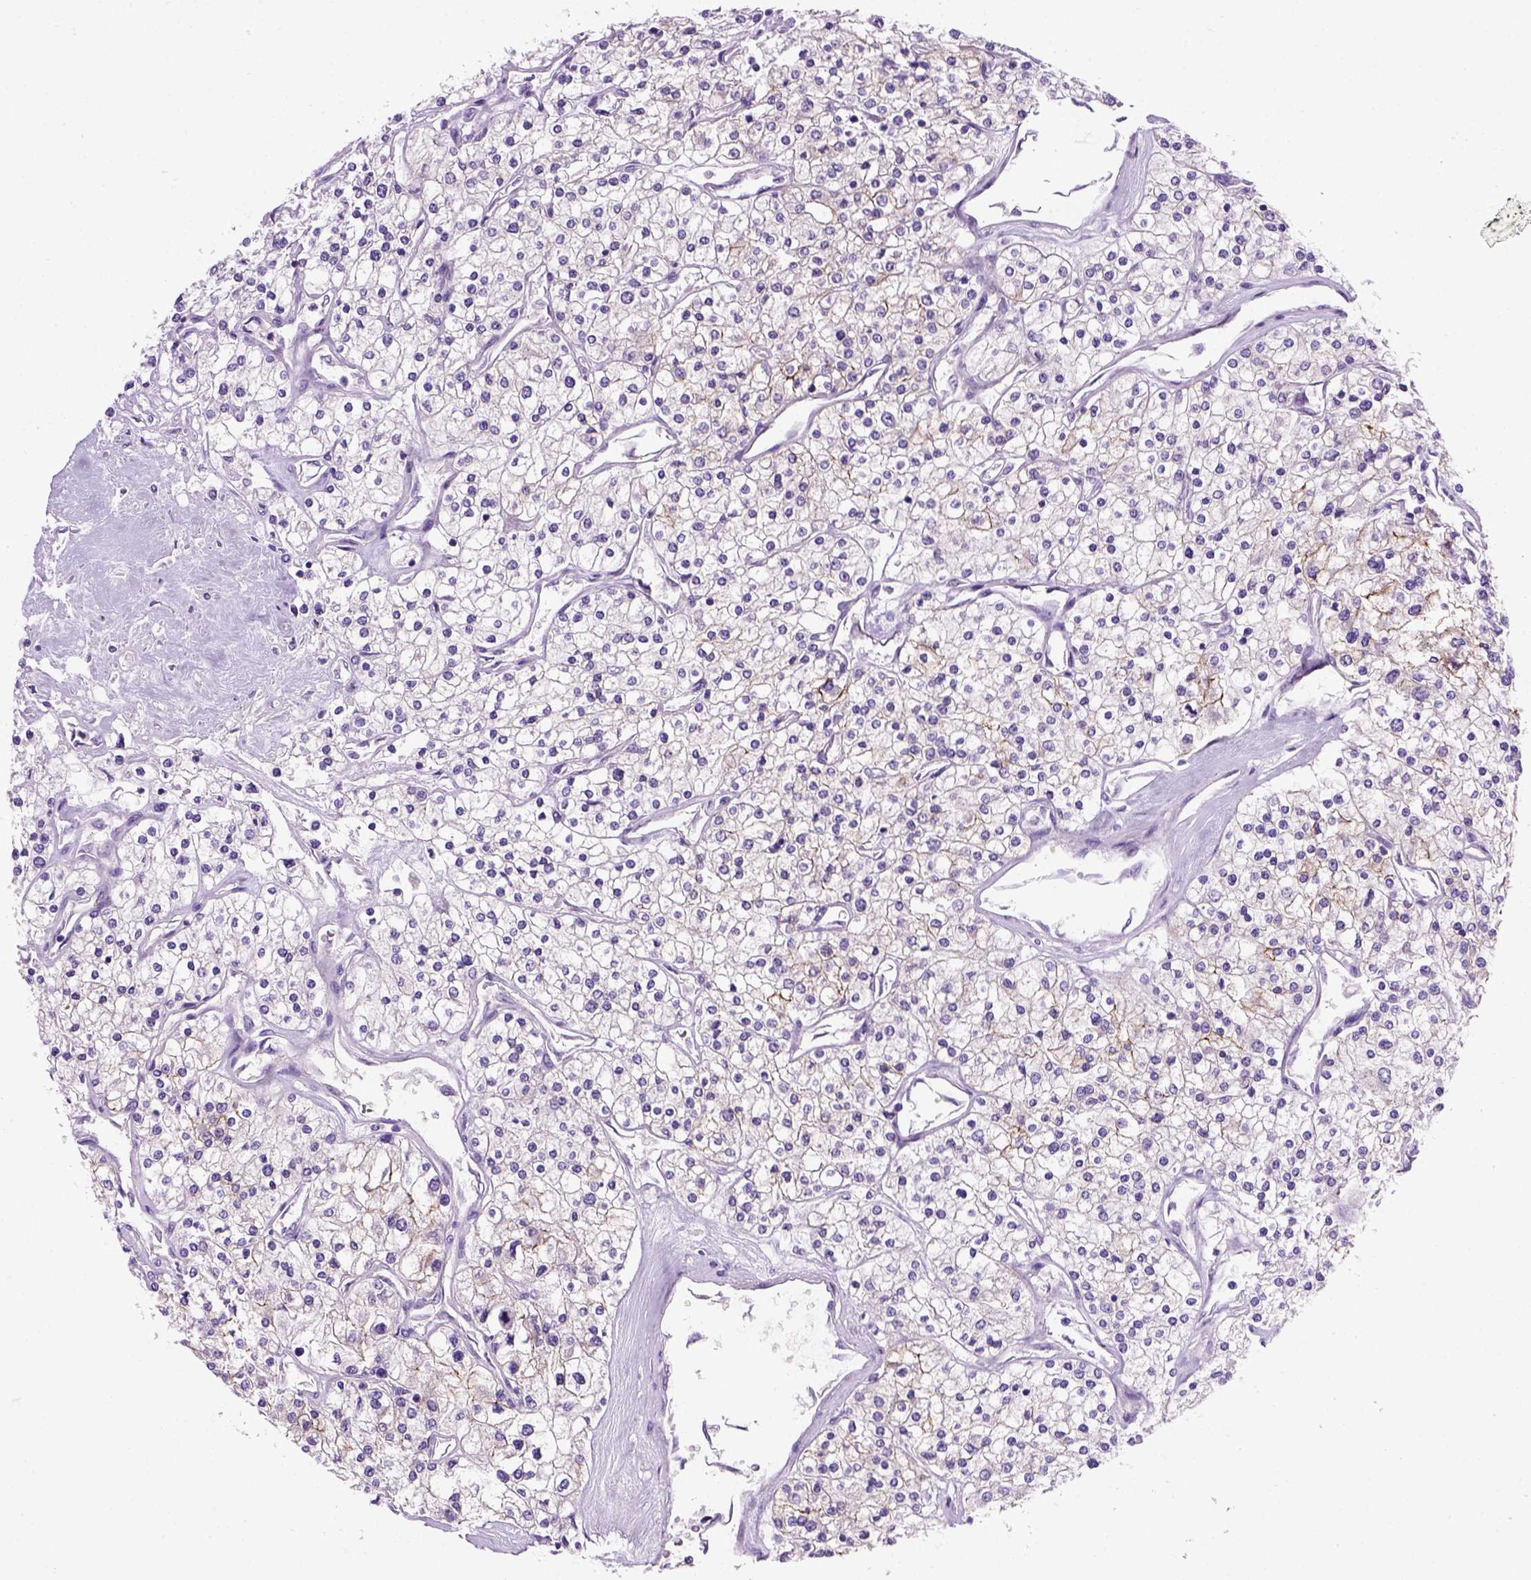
{"staining": {"intensity": "negative", "quantity": "none", "location": "none"}, "tissue": "renal cancer", "cell_type": "Tumor cells", "image_type": "cancer", "snomed": [{"axis": "morphology", "description": "Adenocarcinoma, NOS"}, {"axis": "topography", "description": "Kidney"}], "caption": "Immunohistochemical staining of renal adenocarcinoma exhibits no significant positivity in tumor cells.", "gene": "CDH1", "patient": {"sex": "male", "age": 80}}